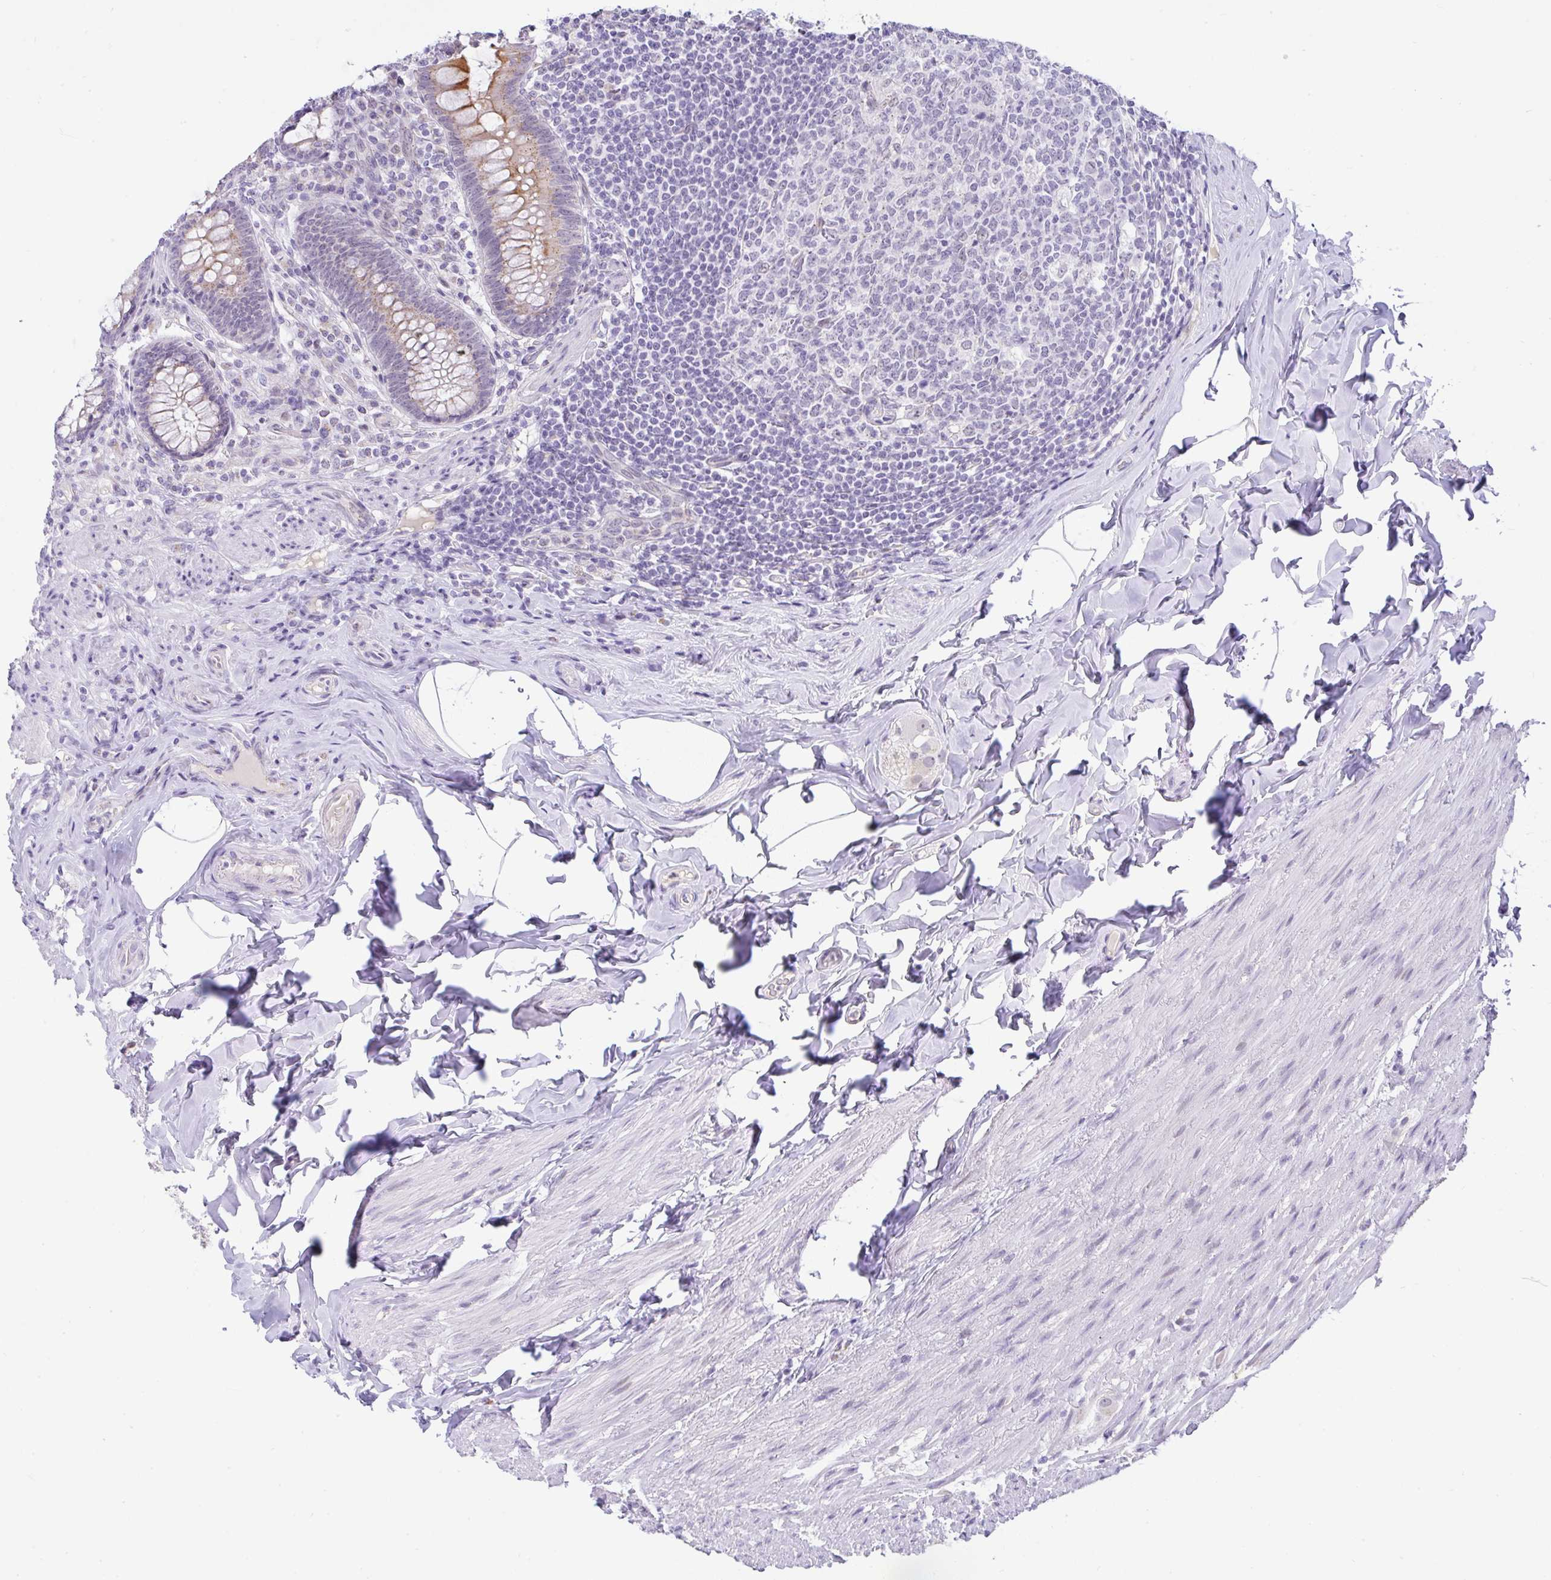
{"staining": {"intensity": "moderate", "quantity": ">75%", "location": "cytoplasmic/membranous"}, "tissue": "appendix", "cell_type": "Glandular cells", "image_type": "normal", "snomed": [{"axis": "morphology", "description": "Normal tissue, NOS"}, {"axis": "topography", "description": "Appendix"}], "caption": "Glandular cells exhibit medium levels of moderate cytoplasmic/membranous staining in about >75% of cells in normal appendix.", "gene": "FAM177A1", "patient": {"sex": "male", "age": 71}}